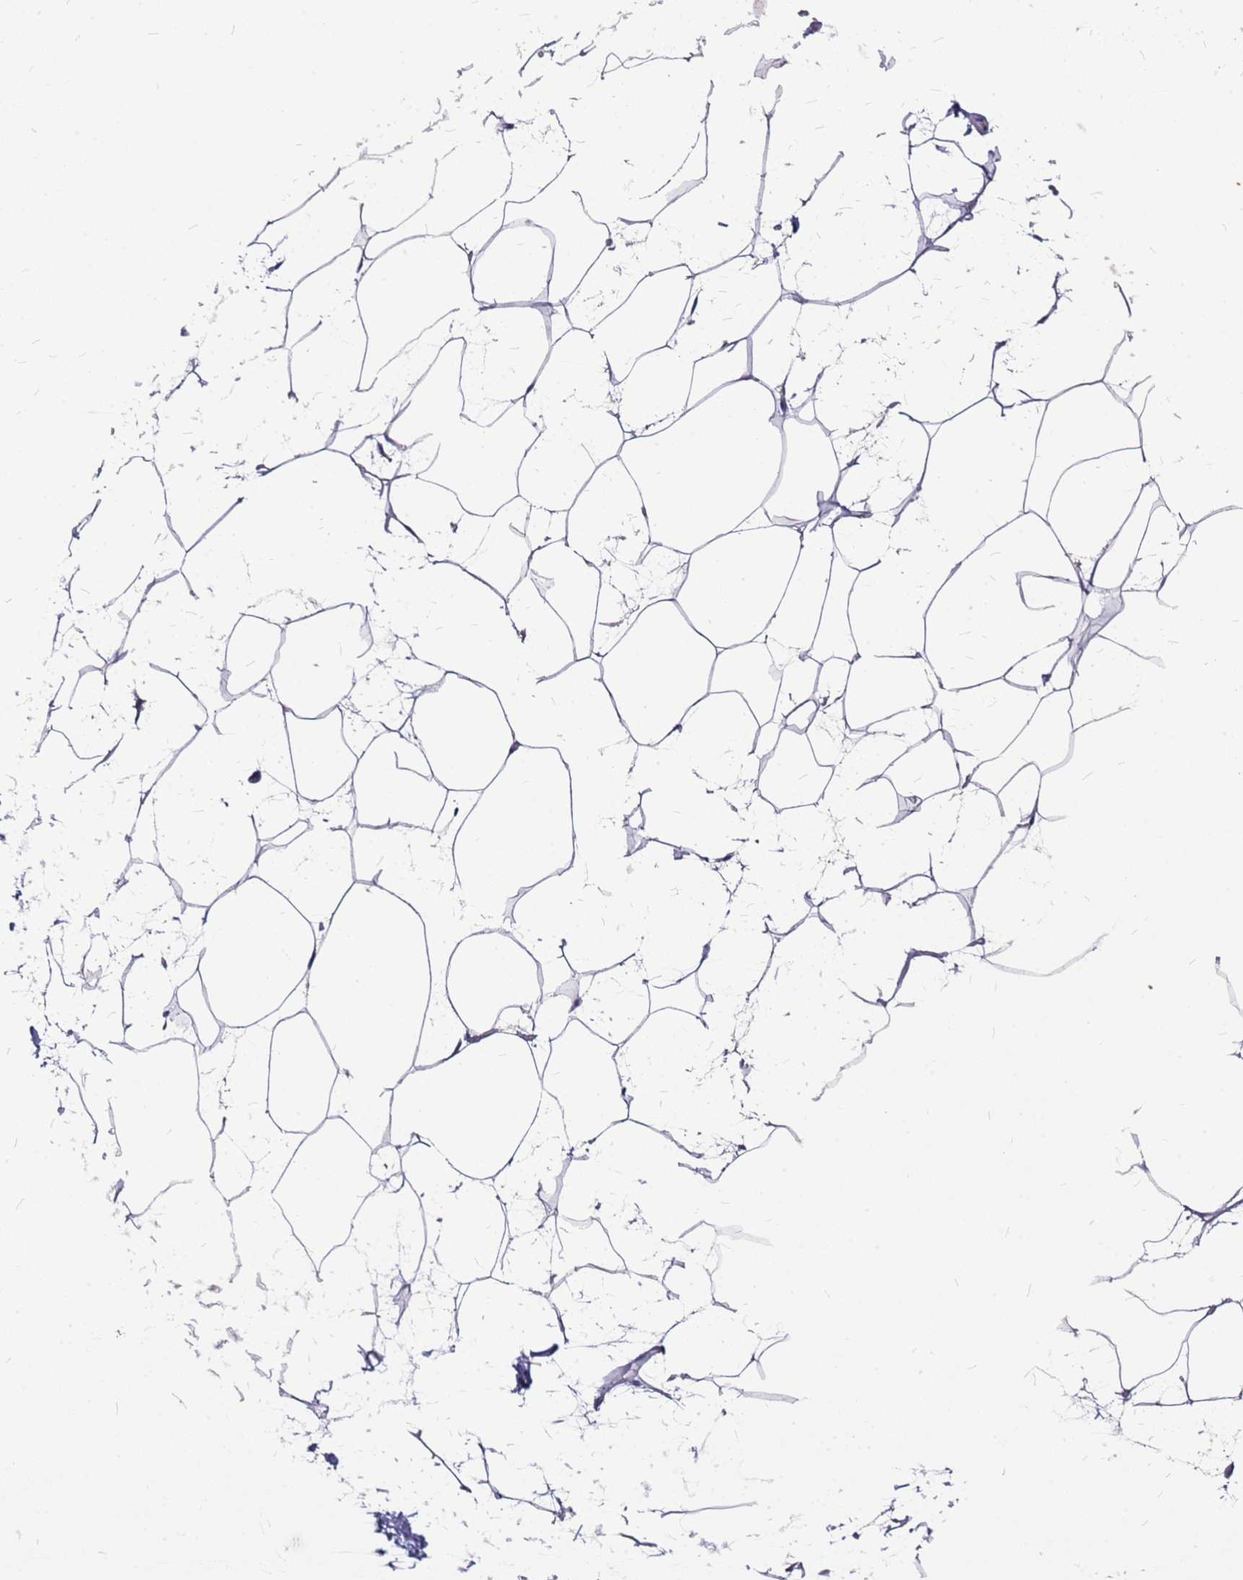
{"staining": {"intensity": "negative", "quantity": "none", "location": "none"}, "tissue": "adipose tissue", "cell_type": "Adipocytes", "image_type": "normal", "snomed": [{"axis": "morphology", "description": "Normal tissue, NOS"}, {"axis": "topography", "description": "Adipose tissue"}], "caption": "Adipocytes show no significant protein positivity in normal adipose tissue. Brightfield microscopy of immunohistochemistry (IHC) stained with DAB (3,3'-diaminobenzidine) (brown) and hematoxylin (blue), captured at high magnification.", "gene": "CASD1", "patient": {"sex": "female", "age": 37}}